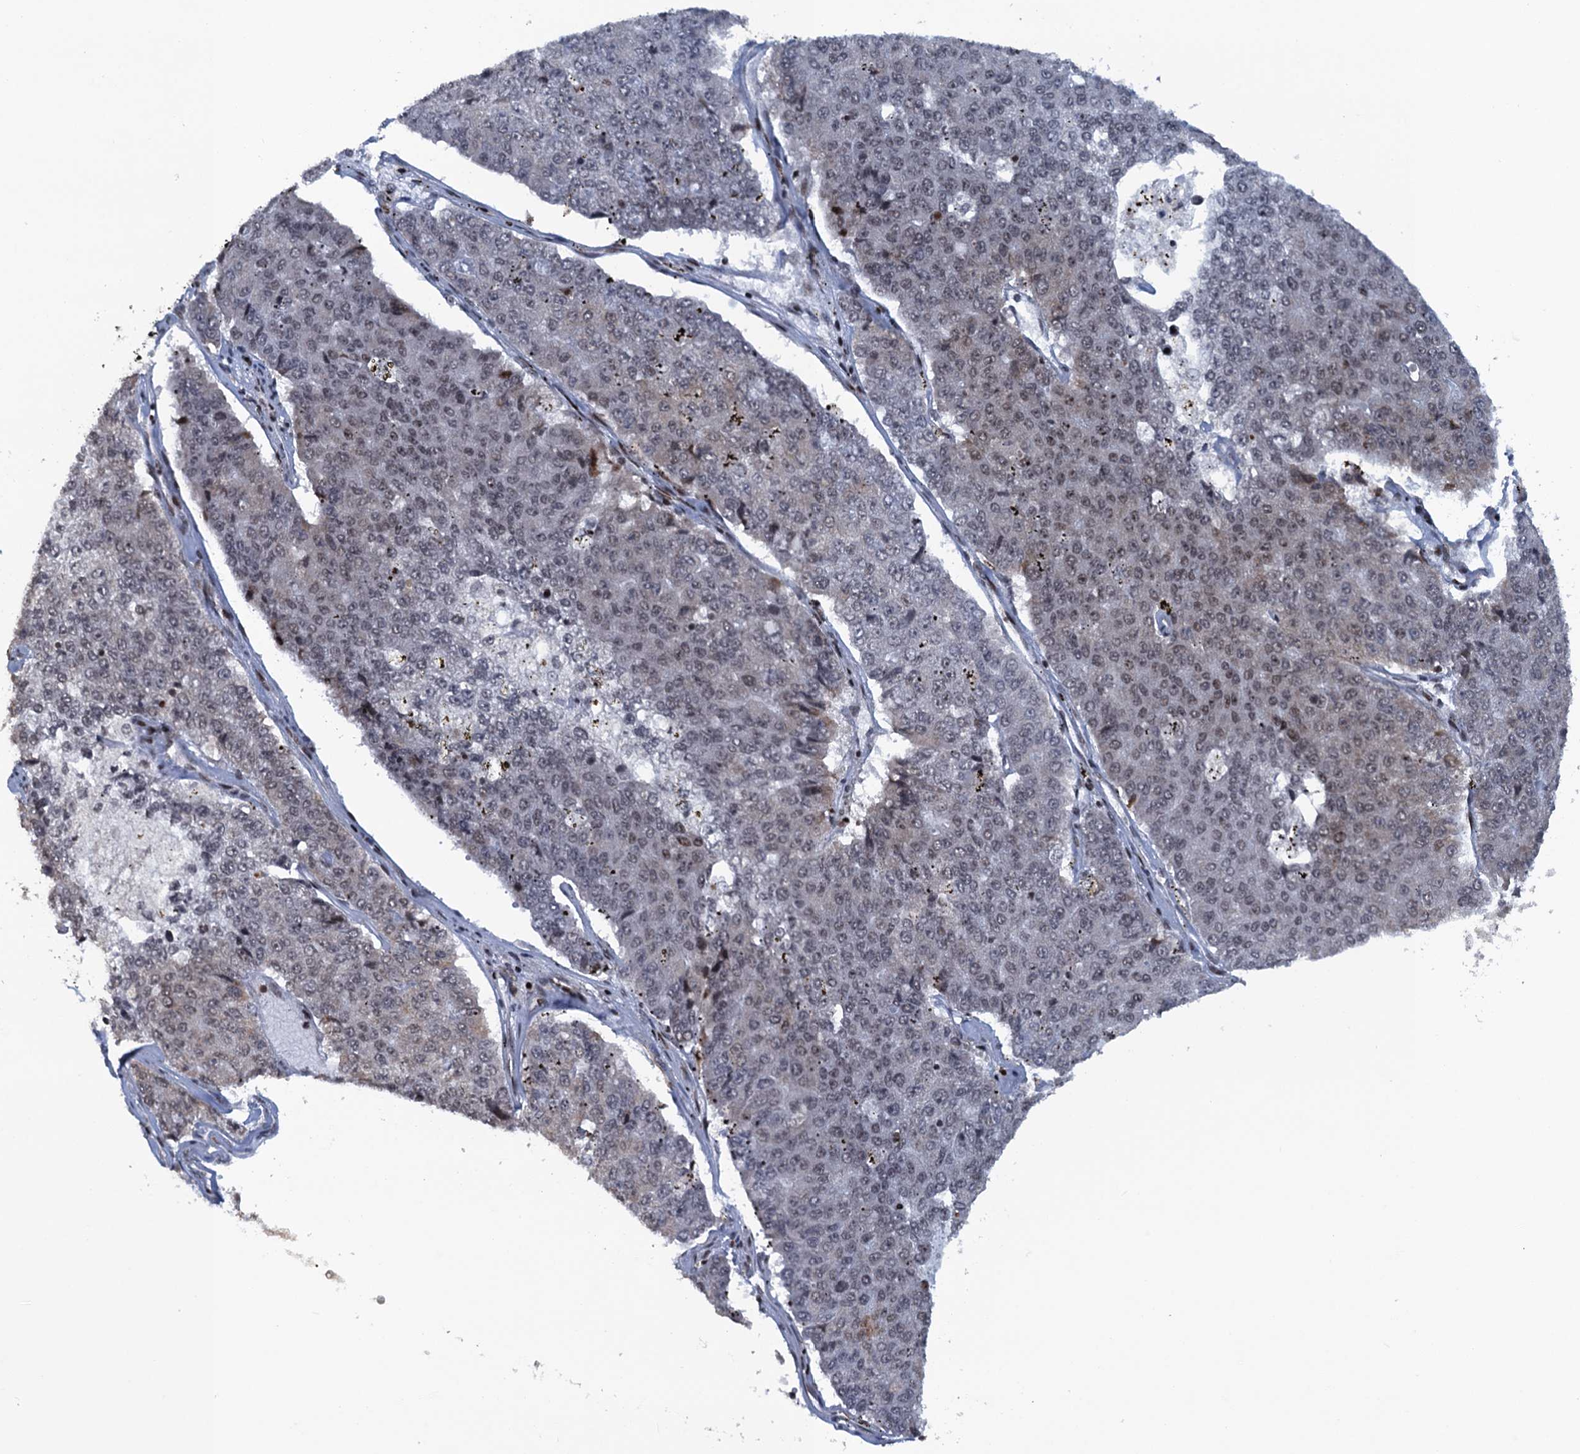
{"staining": {"intensity": "negative", "quantity": "none", "location": "none"}, "tissue": "pancreatic cancer", "cell_type": "Tumor cells", "image_type": "cancer", "snomed": [{"axis": "morphology", "description": "Adenocarcinoma, NOS"}, {"axis": "topography", "description": "Pancreas"}], "caption": "This is an immunohistochemistry image of human pancreatic cancer. There is no expression in tumor cells.", "gene": "FYB1", "patient": {"sex": "male", "age": 50}}